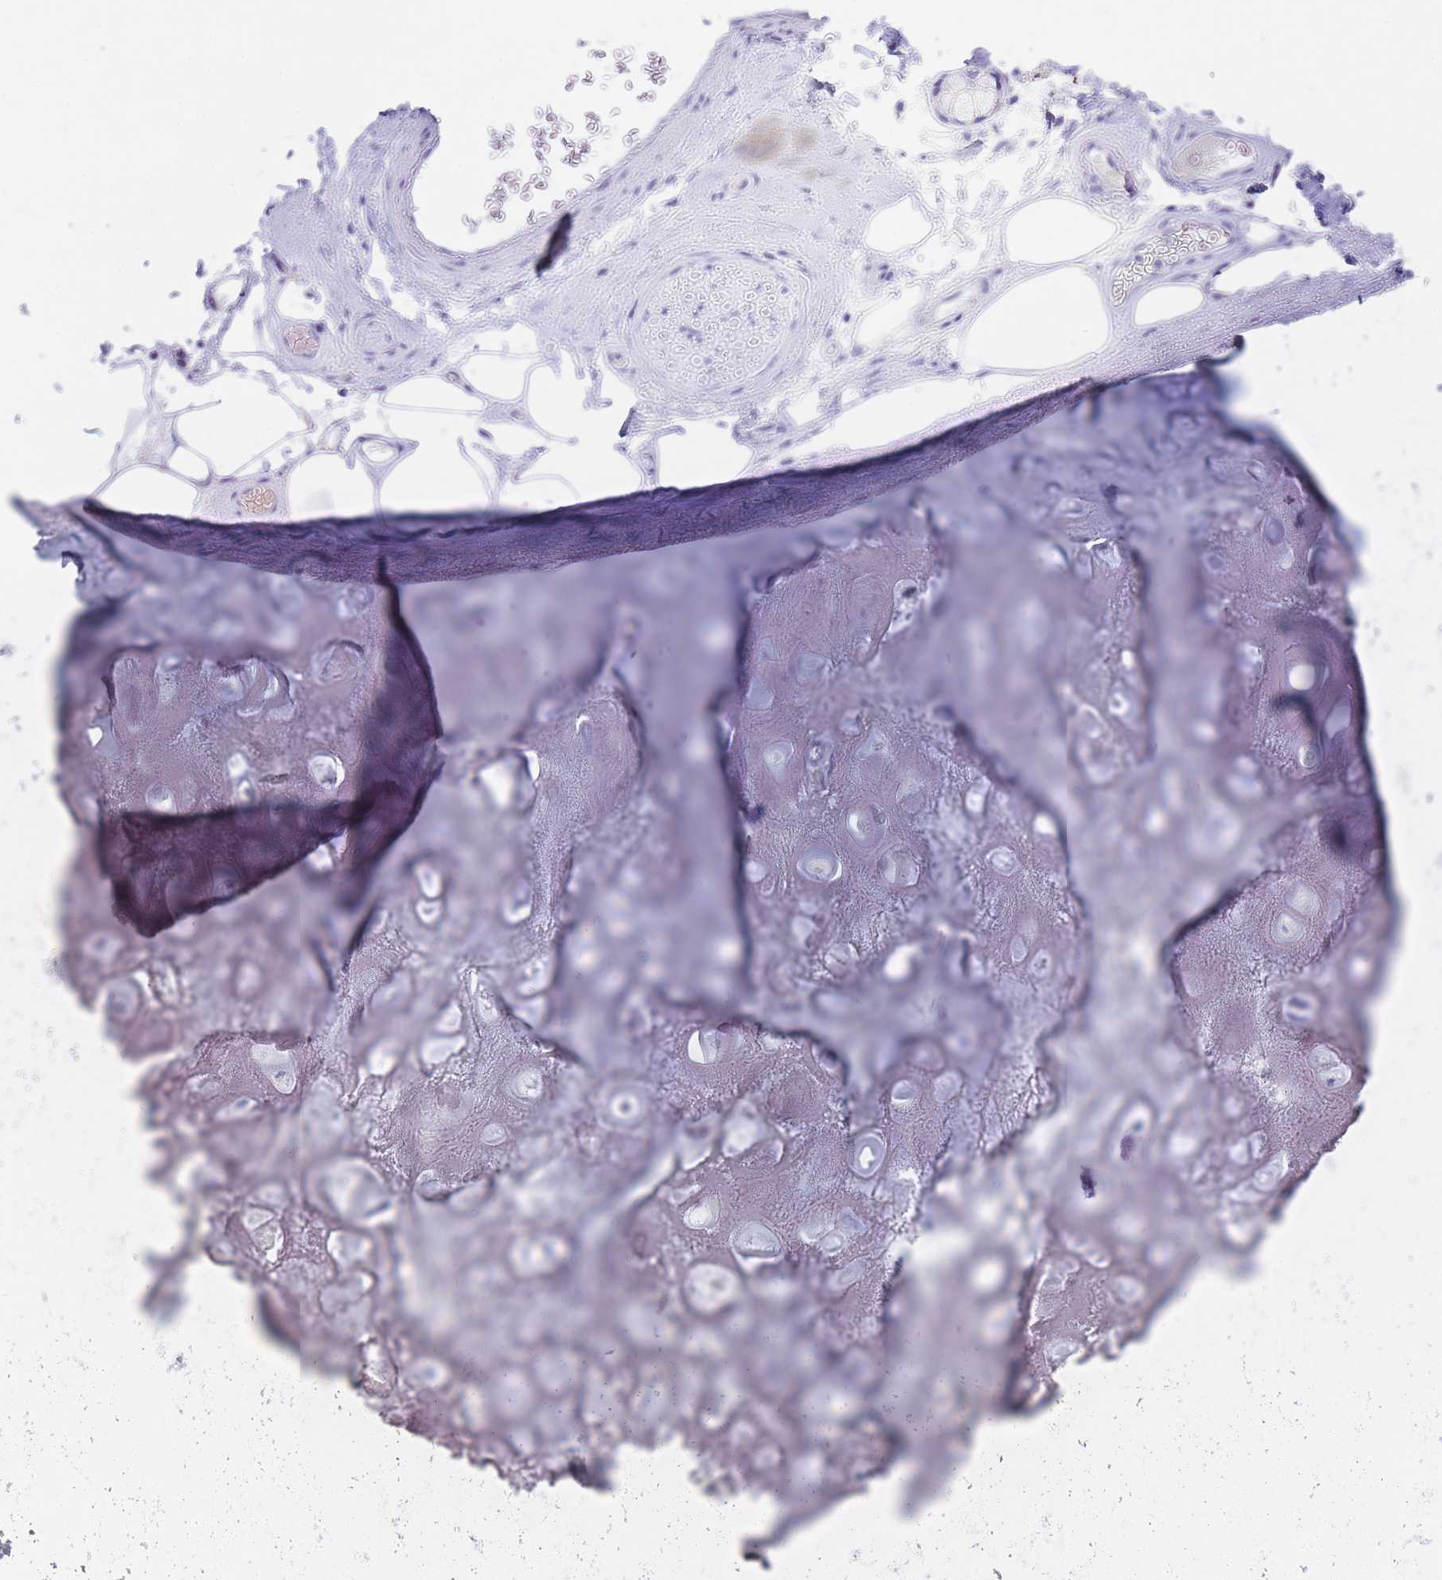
{"staining": {"intensity": "negative", "quantity": "none", "location": "none"}, "tissue": "adipose tissue", "cell_type": "Adipocytes", "image_type": "normal", "snomed": [{"axis": "morphology", "description": "Normal tissue, NOS"}, {"axis": "topography", "description": "Cartilage tissue"}], "caption": "Protein analysis of normal adipose tissue displays no significant staining in adipocytes.", "gene": "TNFSF11", "patient": {"sex": "male", "age": 81}}